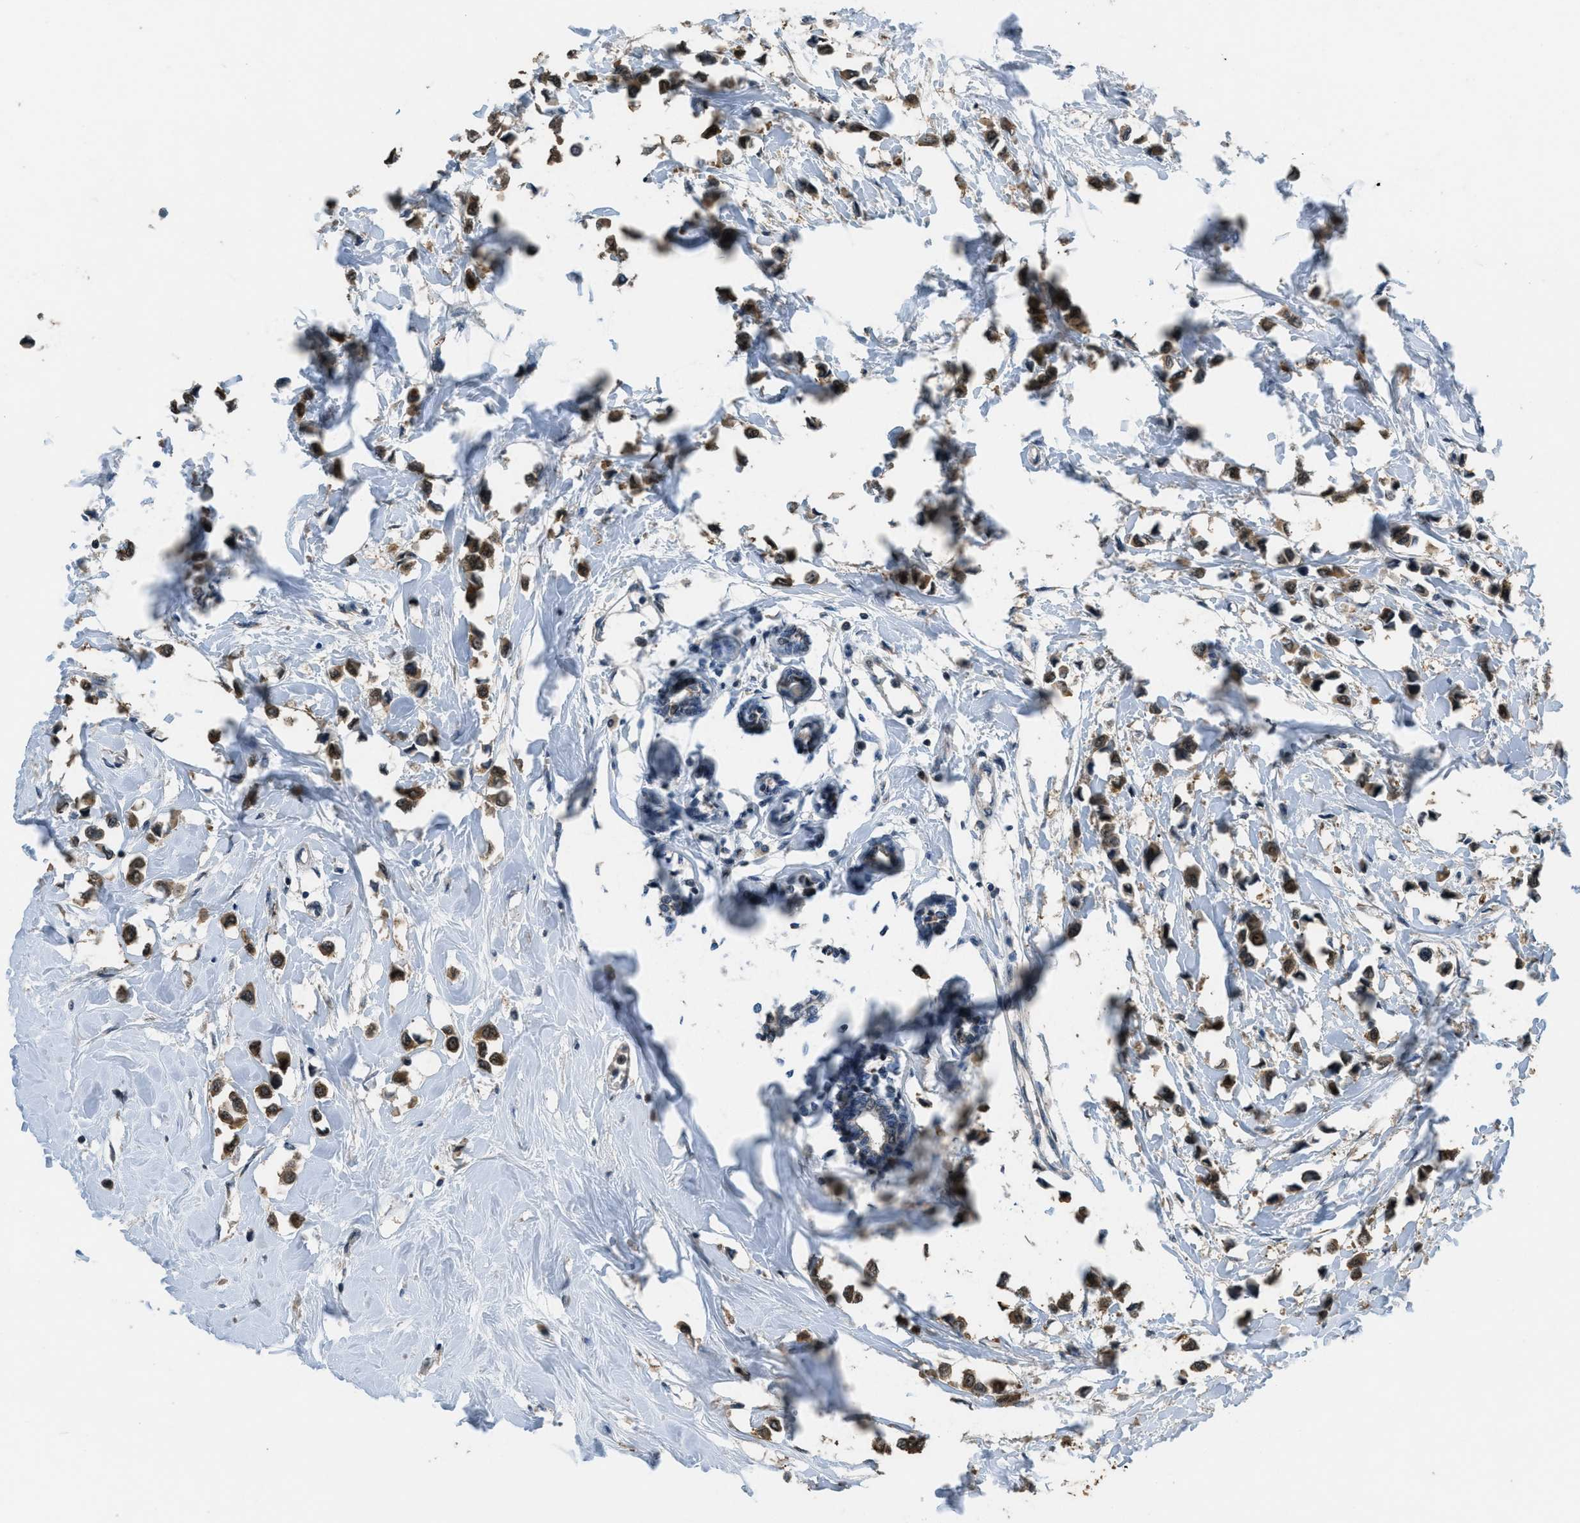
{"staining": {"intensity": "strong", "quantity": ">75%", "location": "cytoplasmic/membranous,nuclear"}, "tissue": "breast cancer", "cell_type": "Tumor cells", "image_type": "cancer", "snomed": [{"axis": "morphology", "description": "Lobular carcinoma"}, {"axis": "topography", "description": "Breast"}], "caption": "A histopathology image of human breast cancer stained for a protein demonstrates strong cytoplasmic/membranous and nuclear brown staining in tumor cells.", "gene": "NAT1", "patient": {"sex": "female", "age": 51}}